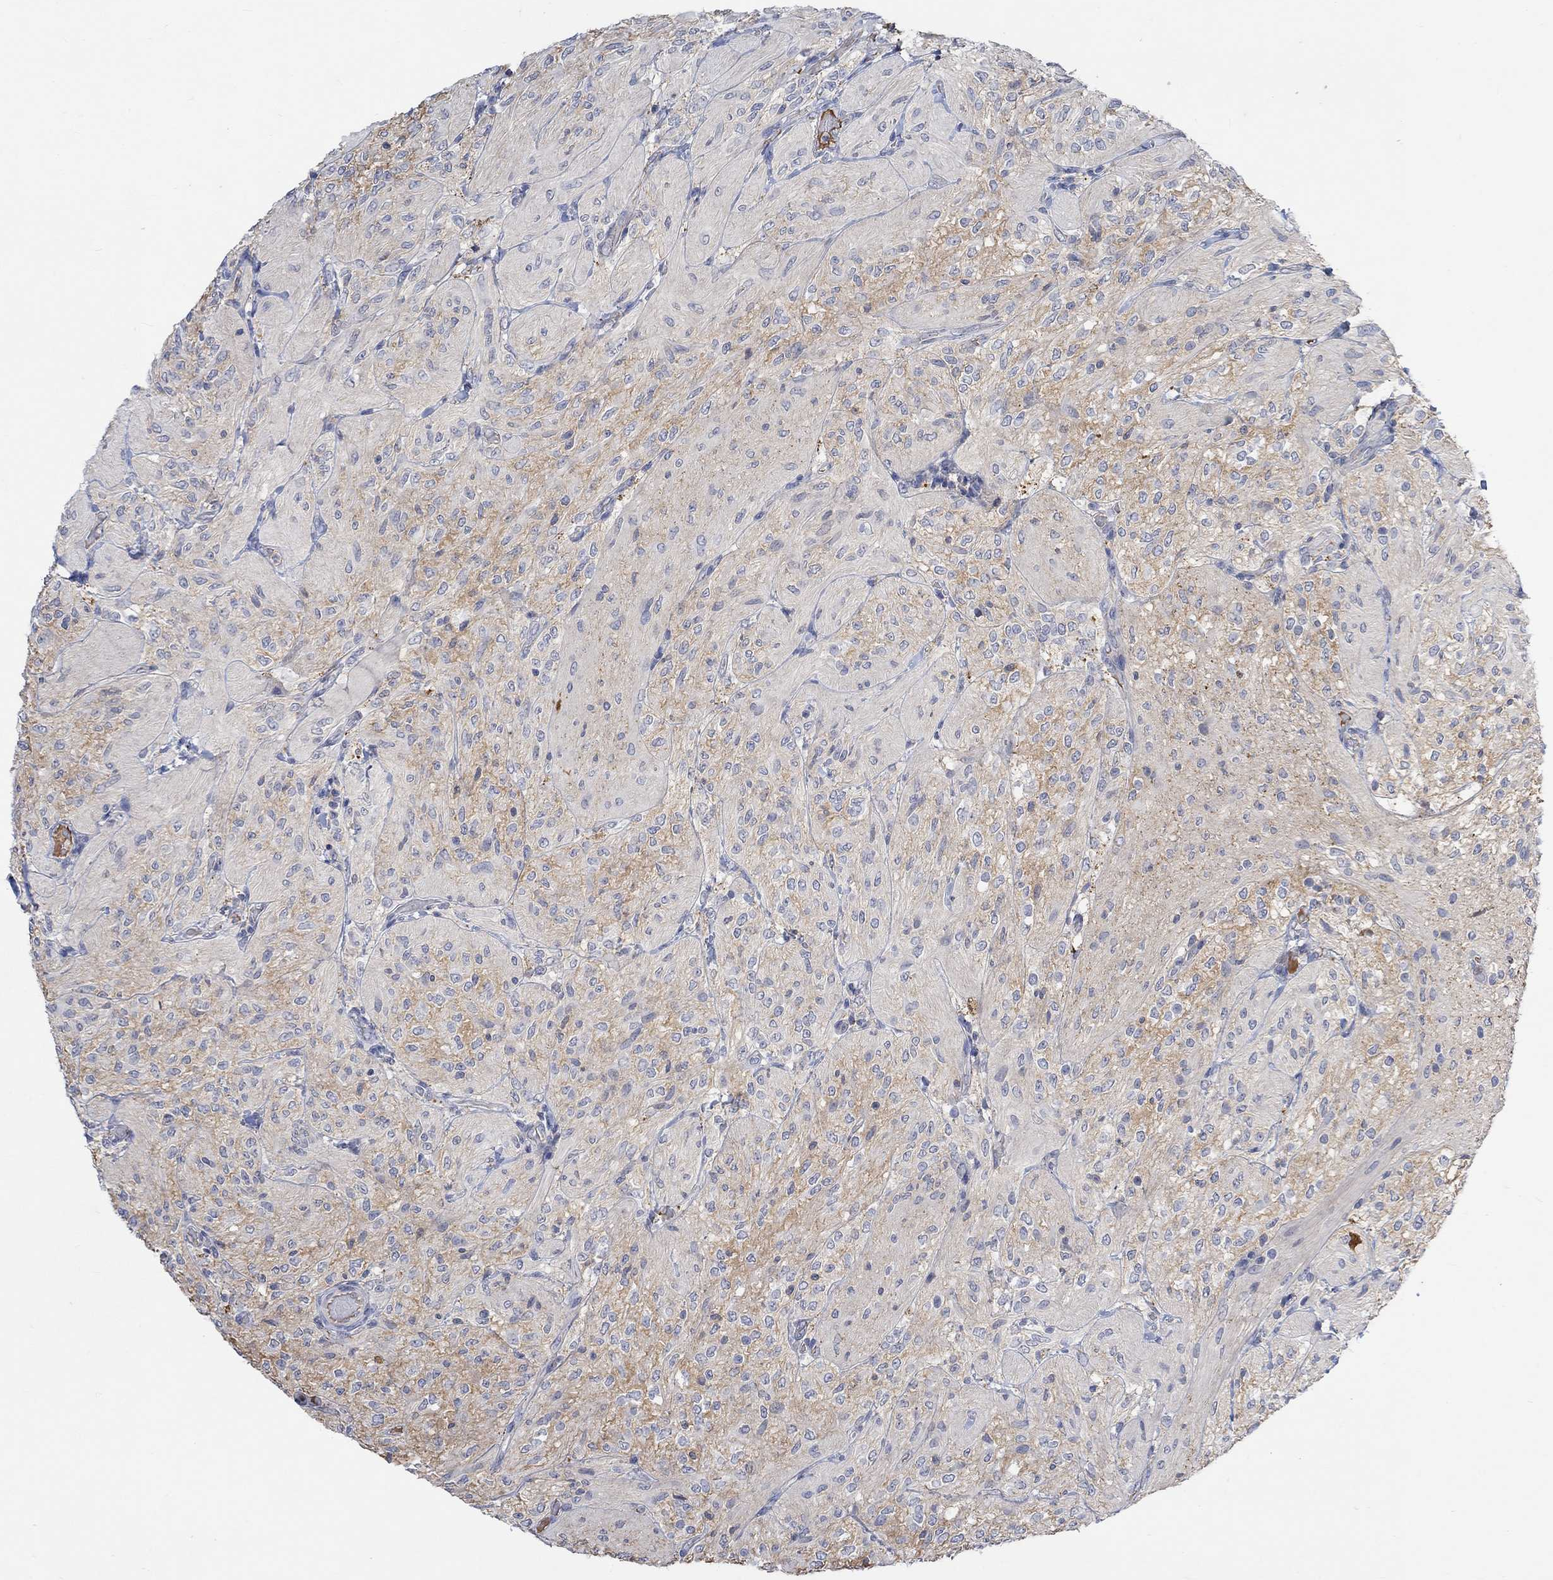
{"staining": {"intensity": "negative", "quantity": "none", "location": "none"}, "tissue": "glioma", "cell_type": "Tumor cells", "image_type": "cancer", "snomed": [{"axis": "morphology", "description": "Glioma, malignant, Low grade"}, {"axis": "topography", "description": "Brain"}], "caption": "An IHC image of malignant low-grade glioma is shown. There is no staining in tumor cells of malignant low-grade glioma.", "gene": "MSTN", "patient": {"sex": "male", "age": 3}}